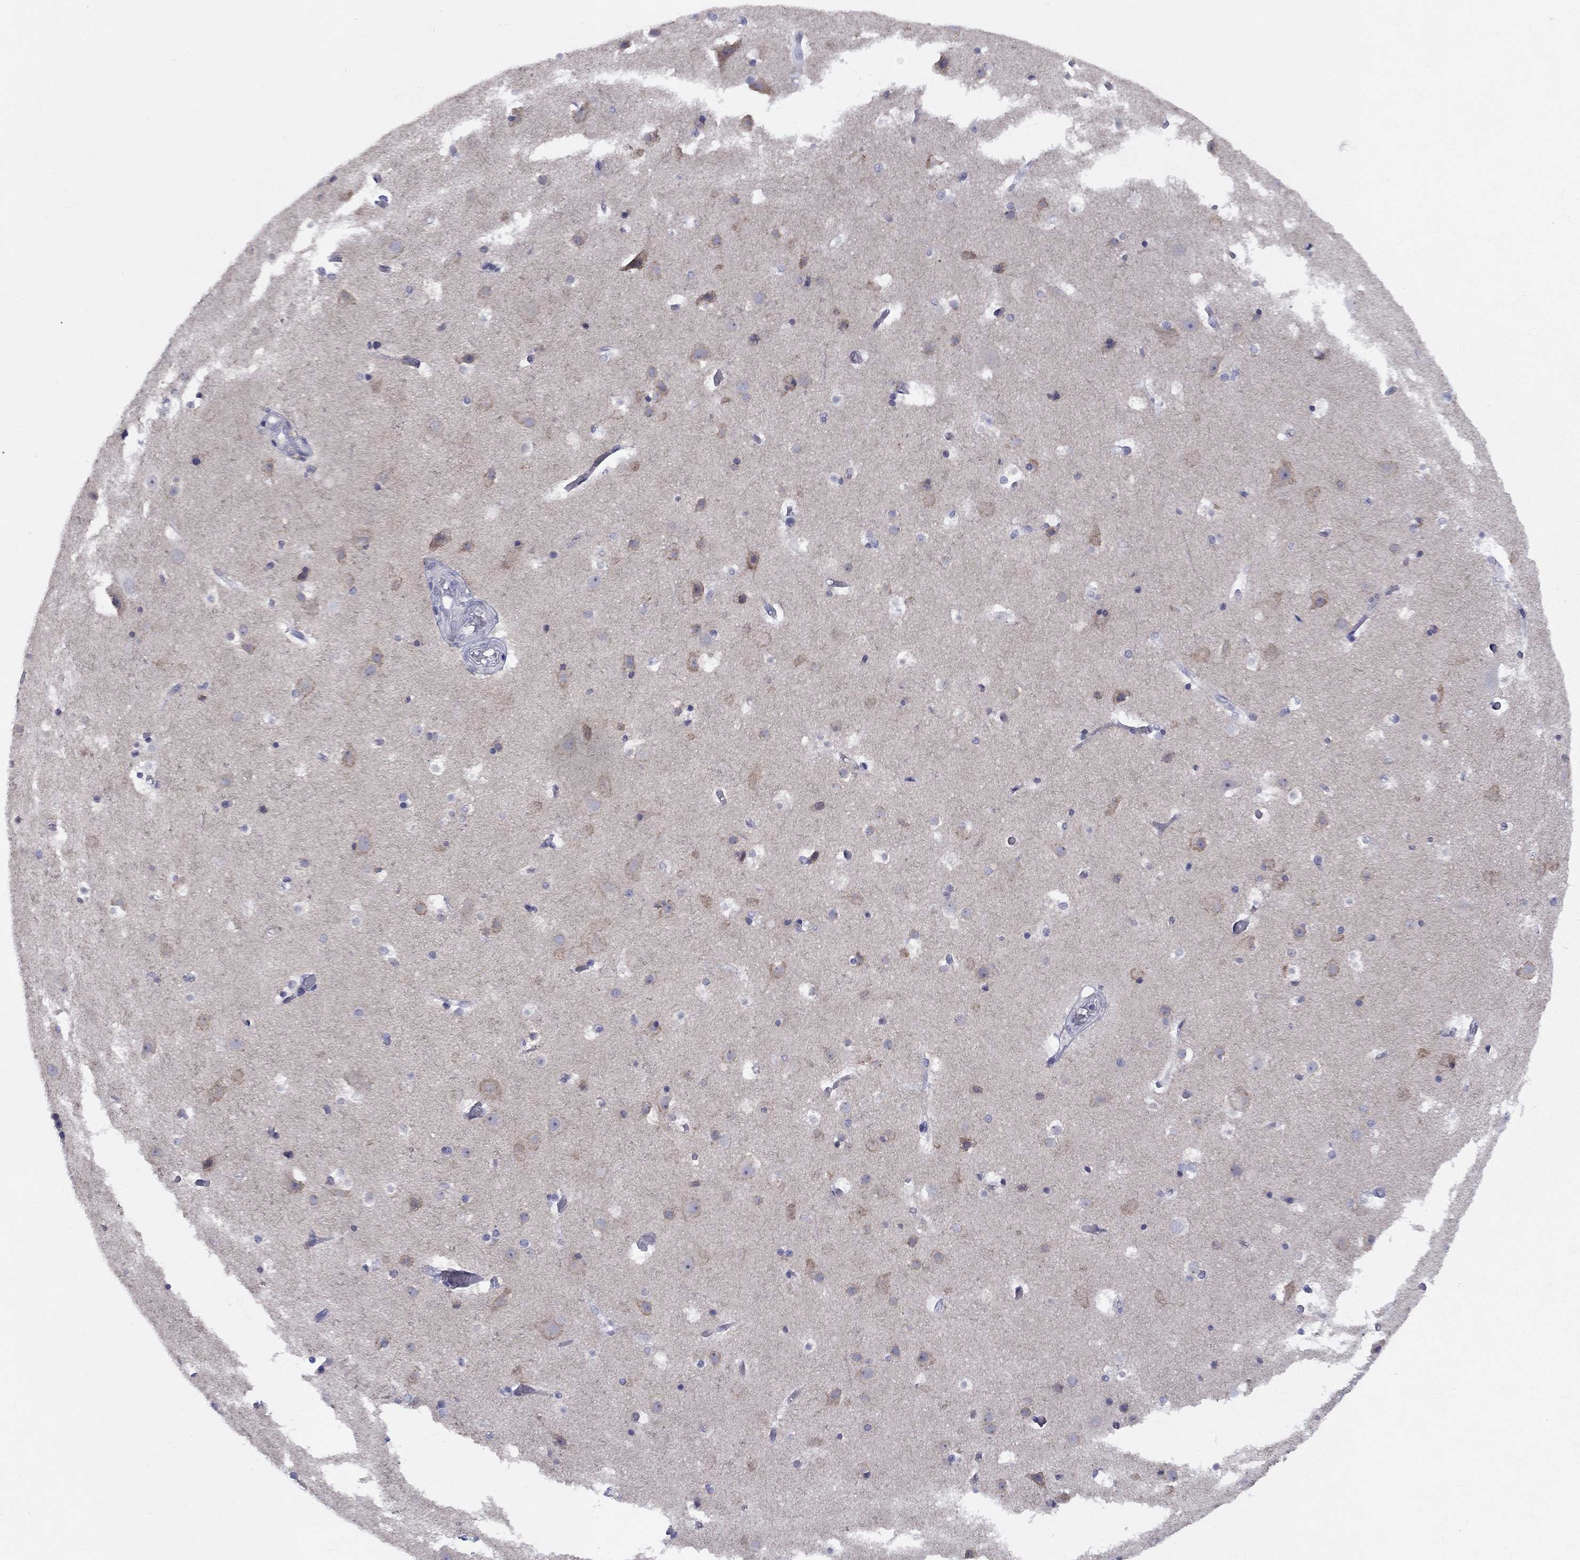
{"staining": {"intensity": "negative", "quantity": "none", "location": "none"}, "tissue": "cerebral cortex", "cell_type": "Endothelial cells", "image_type": "normal", "snomed": [{"axis": "morphology", "description": "Normal tissue, NOS"}, {"axis": "topography", "description": "Cerebral cortex"}], "caption": "IHC photomicrograph of normal cerebral cortex stained for a protein (brown), which exhibits no staining in endothelial cells.", "gene": "CACNA1A", "patient": {"sex": "female", "age": 52}}